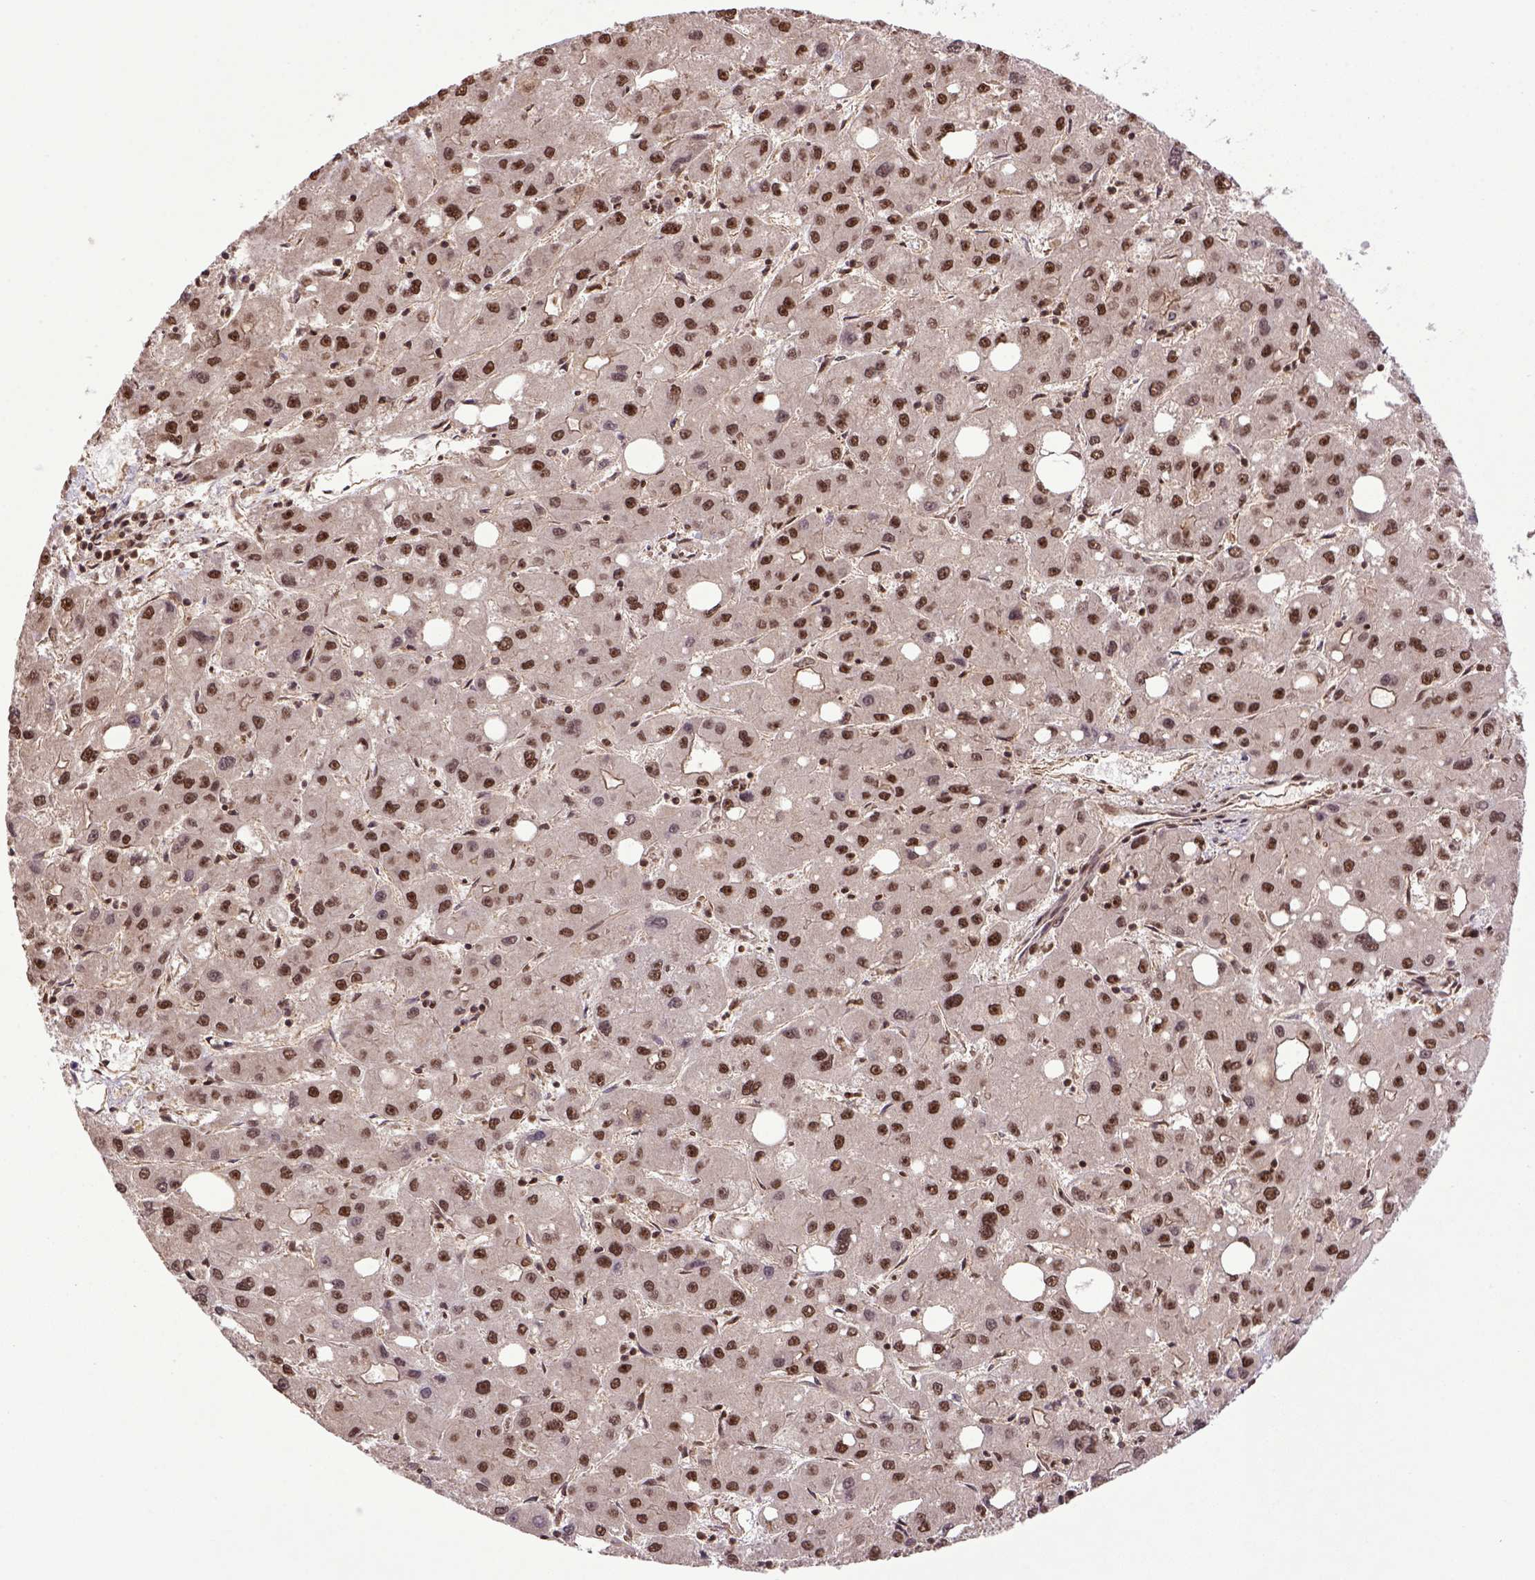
{"staining": {"intensity": "moderate", "quantity": ">75%", "location": "nuclear"}, "tissue": "liver cancer", "cell_type": "Tumor cells", "image_type": "cancer", "snomed": [{"axis": "morphology", "description": "Carcinoma, Hepatocellular, NOS"}, {"axis": "topography", "description": "Liver"}], "caption": "Immunohistochemical staining of liver cancer (hepatocellular carcinoma) displays moderate nuclear protein staining in about >75% of tumor cells. (DAB (3,3'-diaminobenzidine) IHC with brightfield microscopy, high magnification).", "gene": "PPIG", "patient": {"sex": "male", "age": 73}}